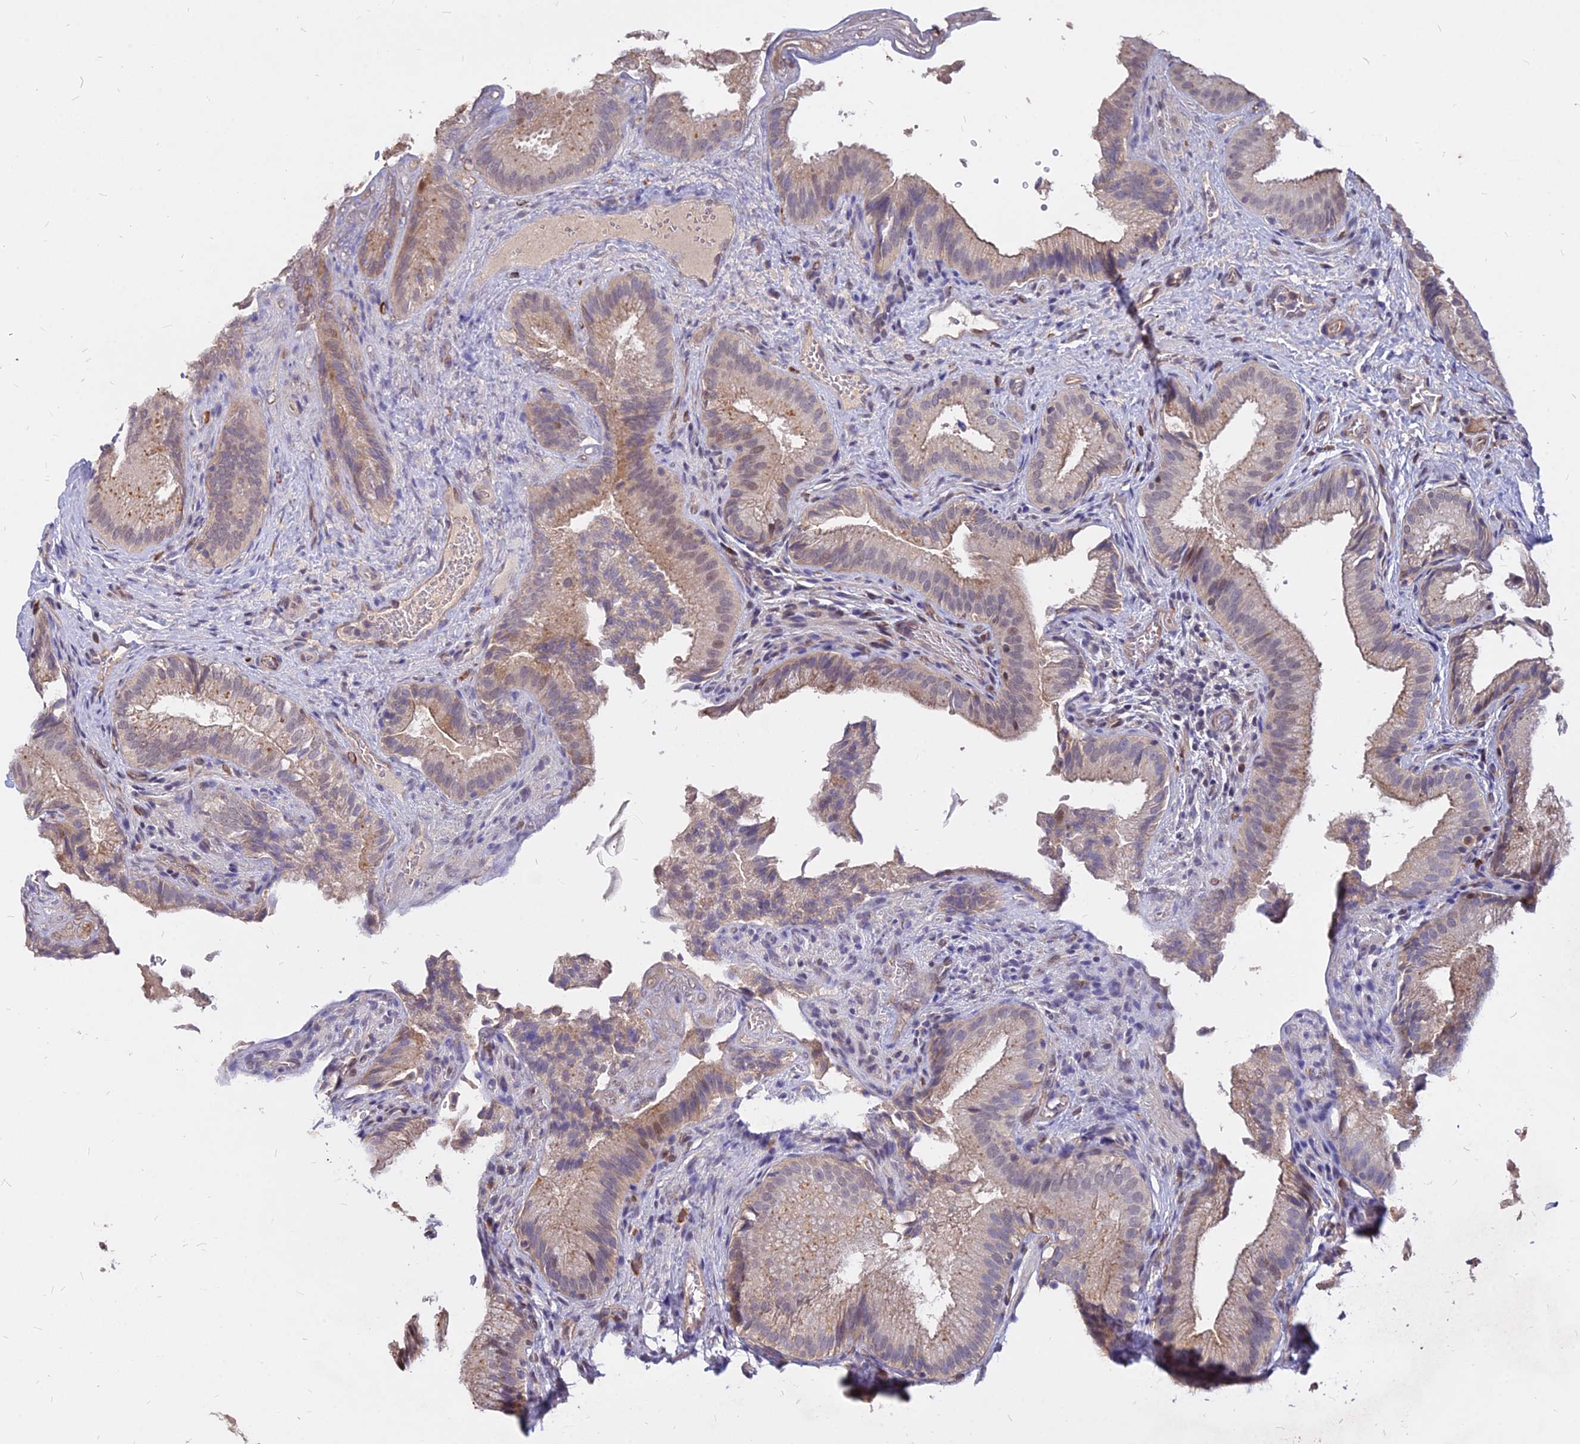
{"staining": {"intensity": "weak", "quantity": ">75%", "location": "cytoplasmic/membranous,nuclear"}, "tissue": "gallbladder", "cell_type": "Glandular cells", "image_type": "normal", "snomed": [{"axis": "morphology", "description": "Normal tissue, NOS"}, {"axis": "topography", "description": "Gallbladder"}], "caption": "Protein staining demonstrates weak cytoplasmic/membranous,nuclear positivity in about >75% of glandular cells in unremarkable gallbladder.", "gene": "C11orf68", "patient": {"sex": "female", "age": 30}}